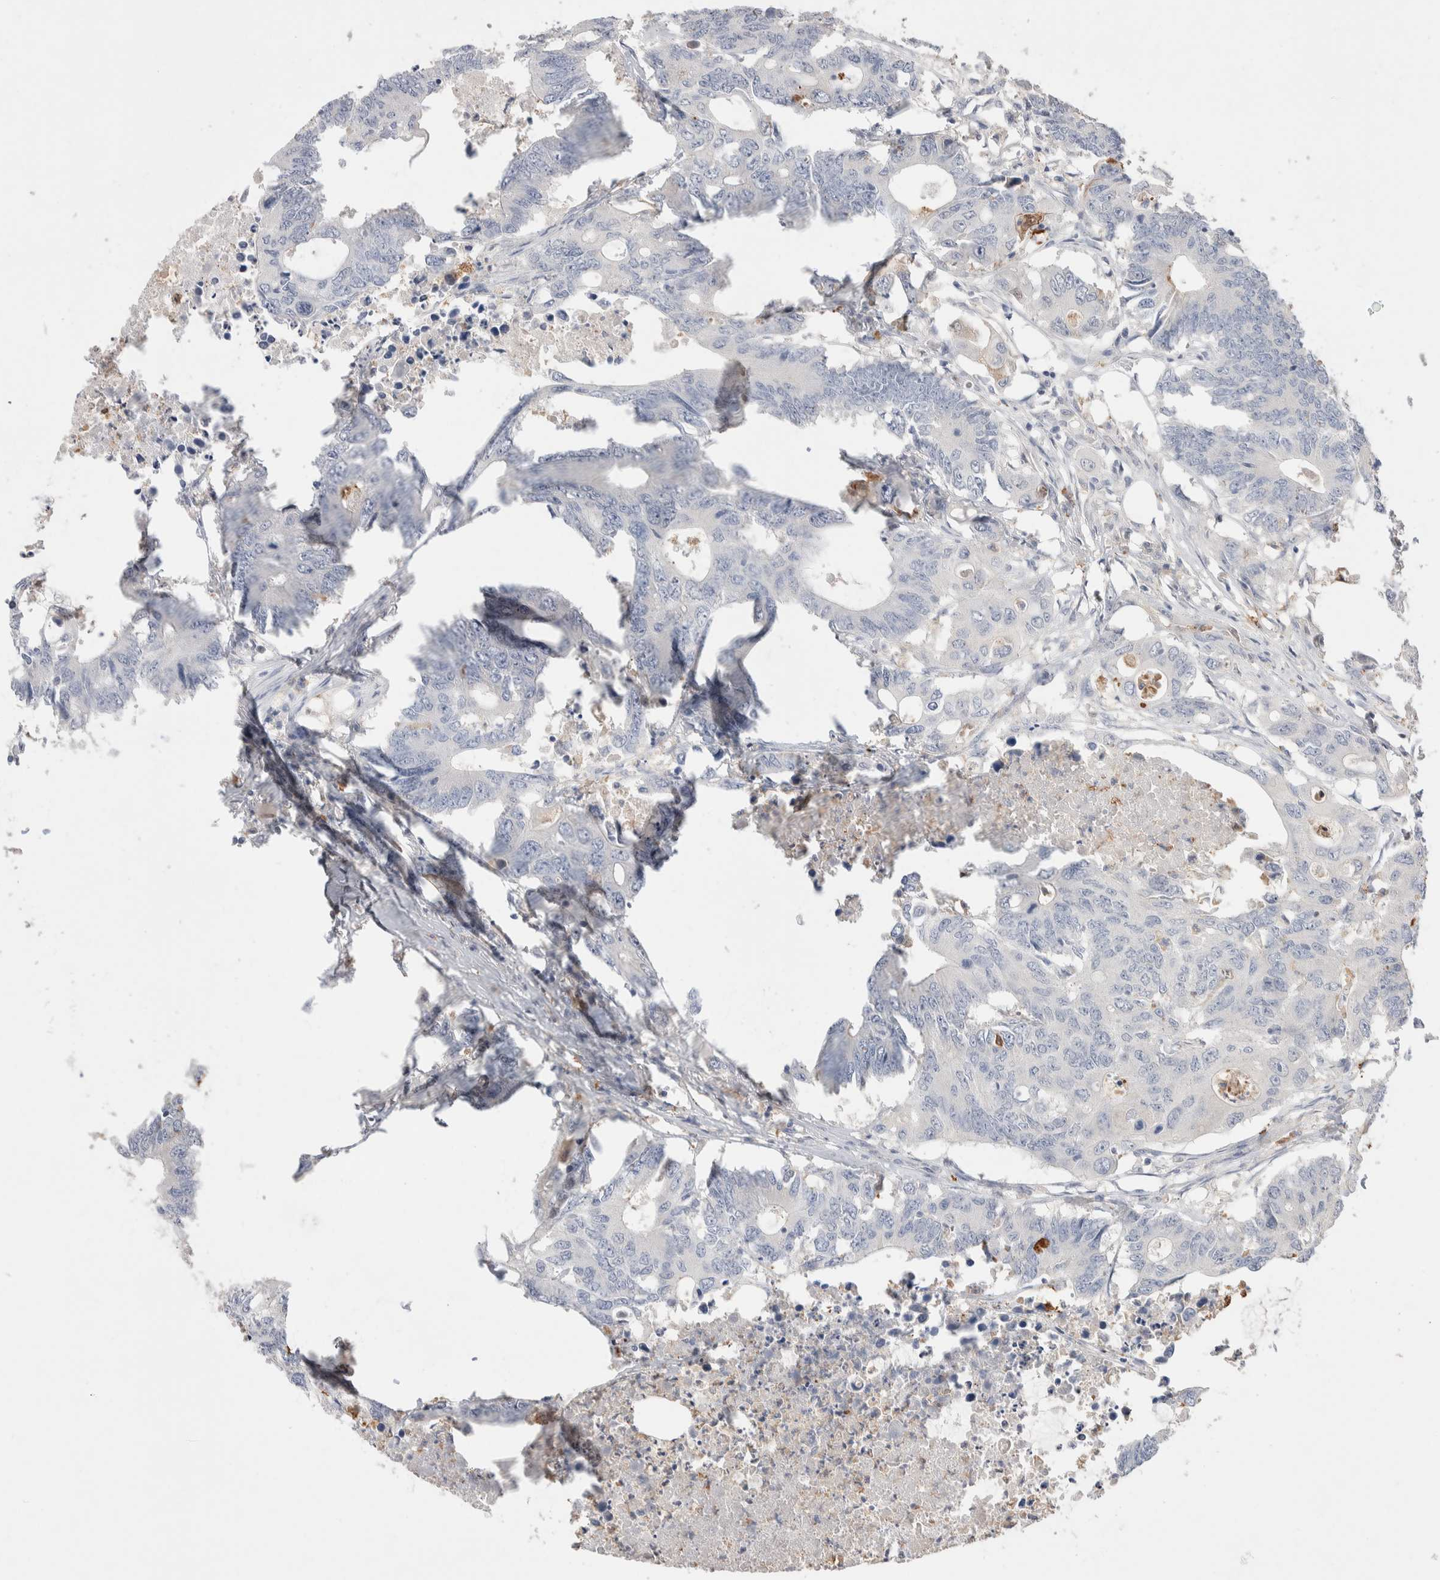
{"staining": {"intensity": "negative", "quantity": "none", "location": "none"}, "tissue": "colorectal cancer", "cell_type": "Tumor cells", "image_type": "cancer", "snomed": [{"axis": "morphology", "description": "Adenocarcinoma, NOS"}, {"axis": "topography", "description": "Colon"}], "caption": "High magnification brightfield microscopy of colorectal cancer (adenocarcinoma) stained with DAB (3,3'-diaminobenzidine) (brown) and counterstained with hematoxylin (blue): tumor cells show no significant expression.", "gene": "FFAR2", "patient": {"sex": "male", "age": 71}}